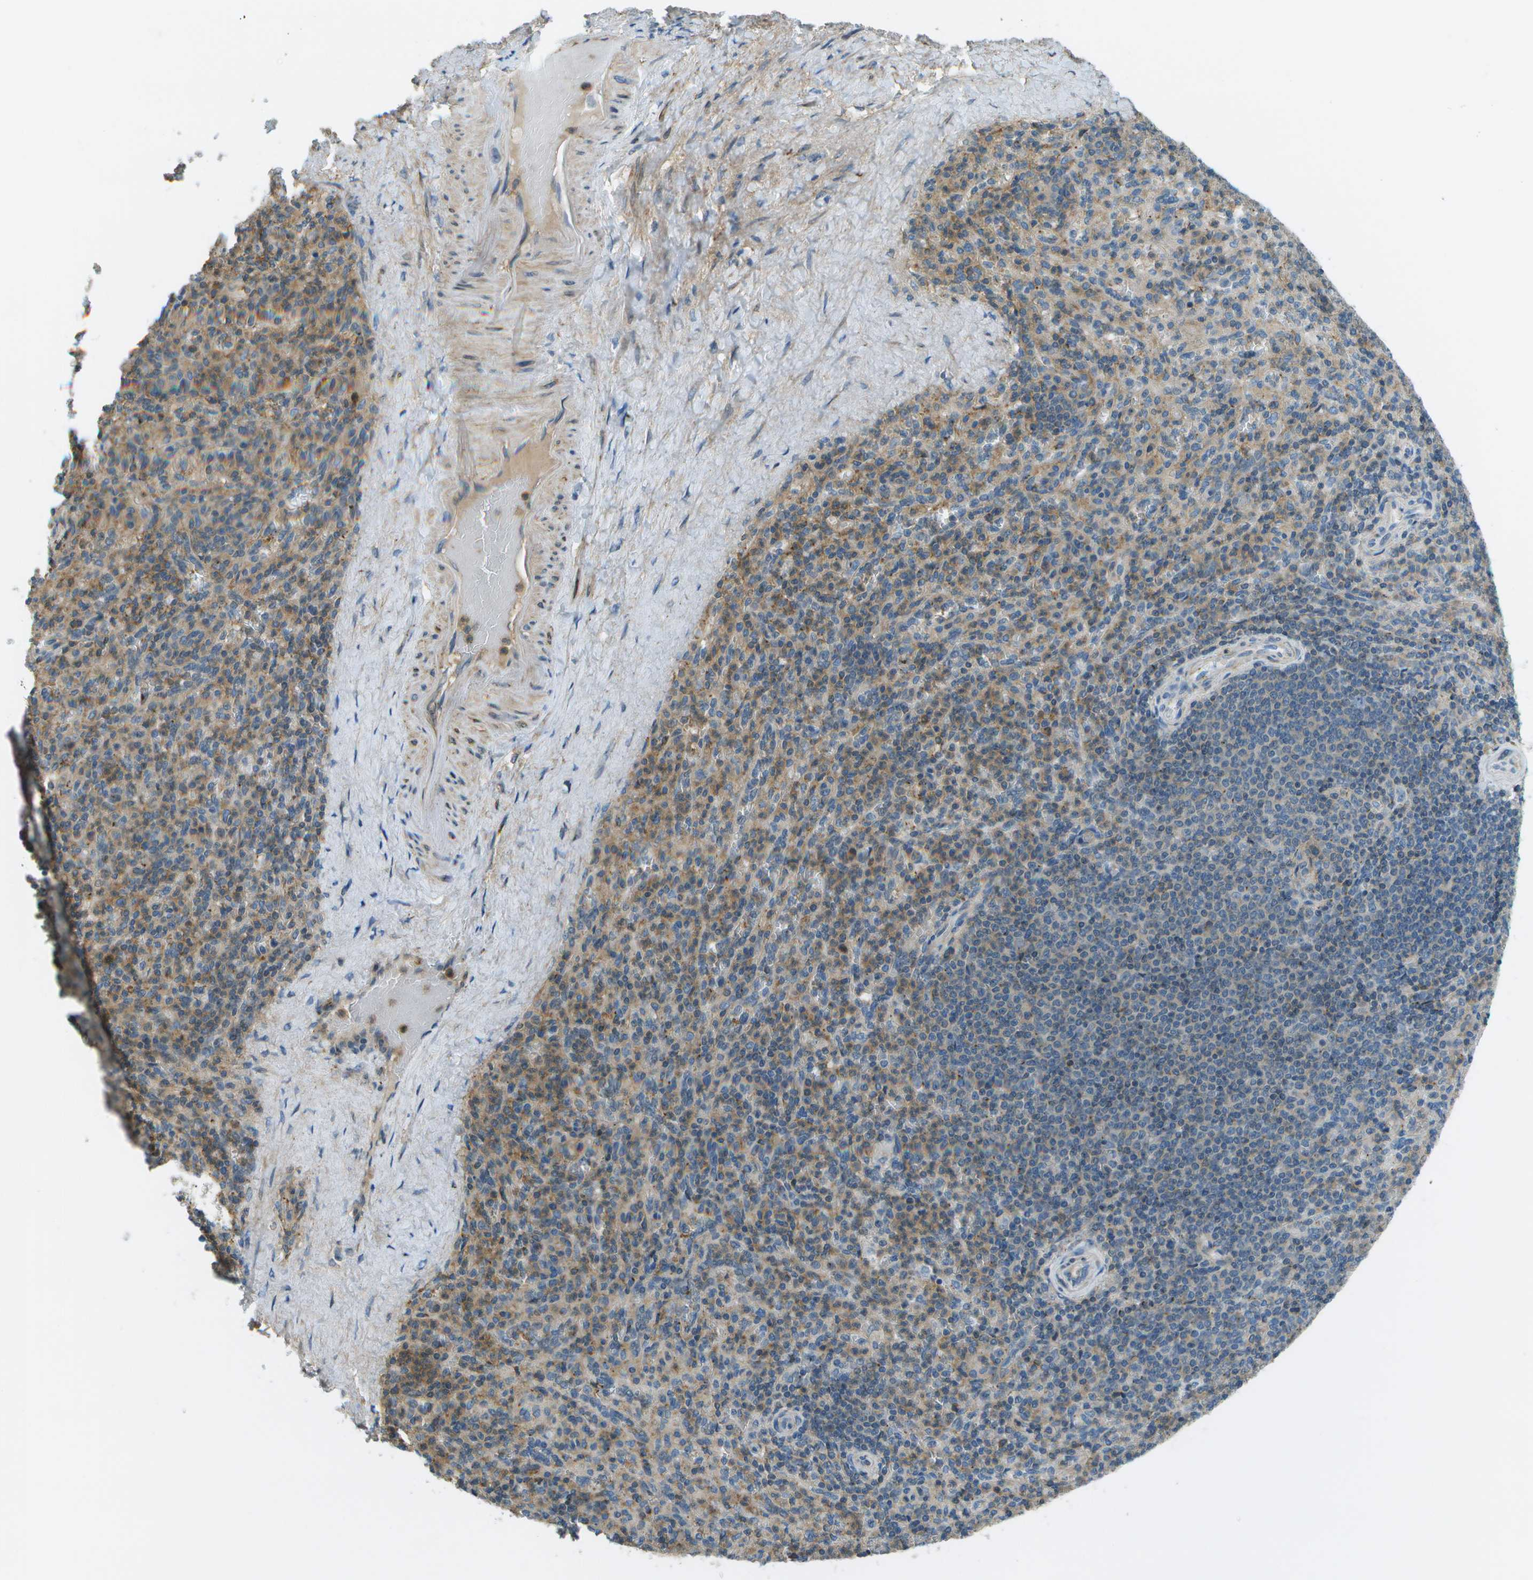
{"staining": {"intensity": "moderate", "quantity": "25%-75%", "location": "cytoplasmic/membranous"}, "tissue": "spleen", "cell_type": "Cells in red pulp", "image_type": "normal", "snomed": [{"axis": "morphology", "description": "Normal tissue, NOS"}, {"axis": "topography", "description": "Spleen"}], "caption": "IHC of unremarkable human spleen reveals medium levels of moderate cytoplasmic/membranous expression in about 25%-75% of cells in red pulp.", "gene": "LRRC66", "patient": {"sex": "male", "age": 36}}